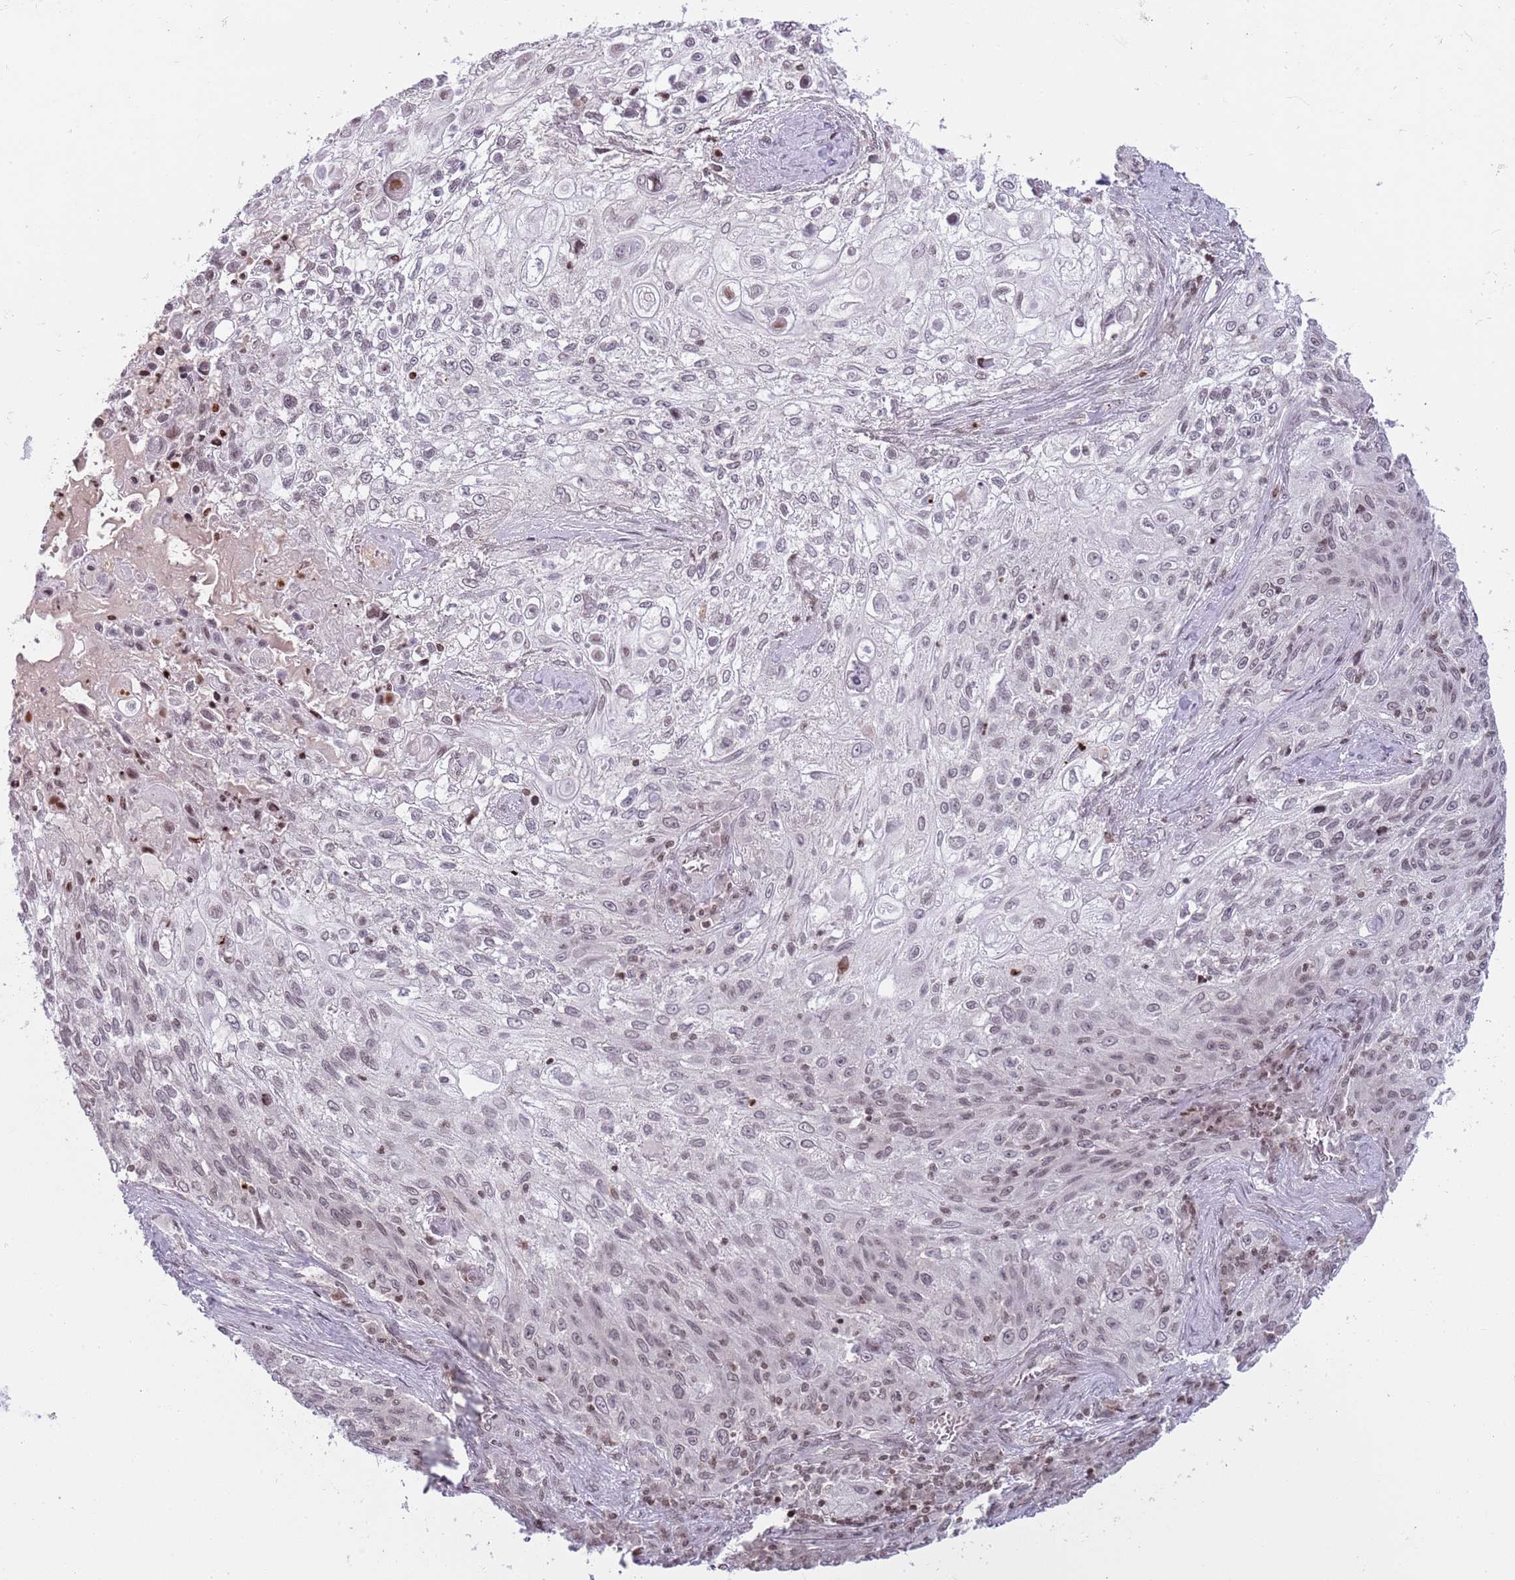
{"staining": {"intensity": "weak", "quantity": "<25%", "location": "nuclear"}, "tissue": "lung cancer", "cell_type": "Tumor cells", "image_type": "cancer", "snomed": [{"axis": "morphology", "description": "Squamous cell carcinoma, NOS"}, {"axis": "topography", "description": "Lung"}], "caption": "A high-resolution micrograph shows immunohistochemistry (IHC) staining of lung cancer, which shows no significant positivity in tumor cells.", "gene": "SH3RF3", "patient": {"sex": "female", "age": 69}}